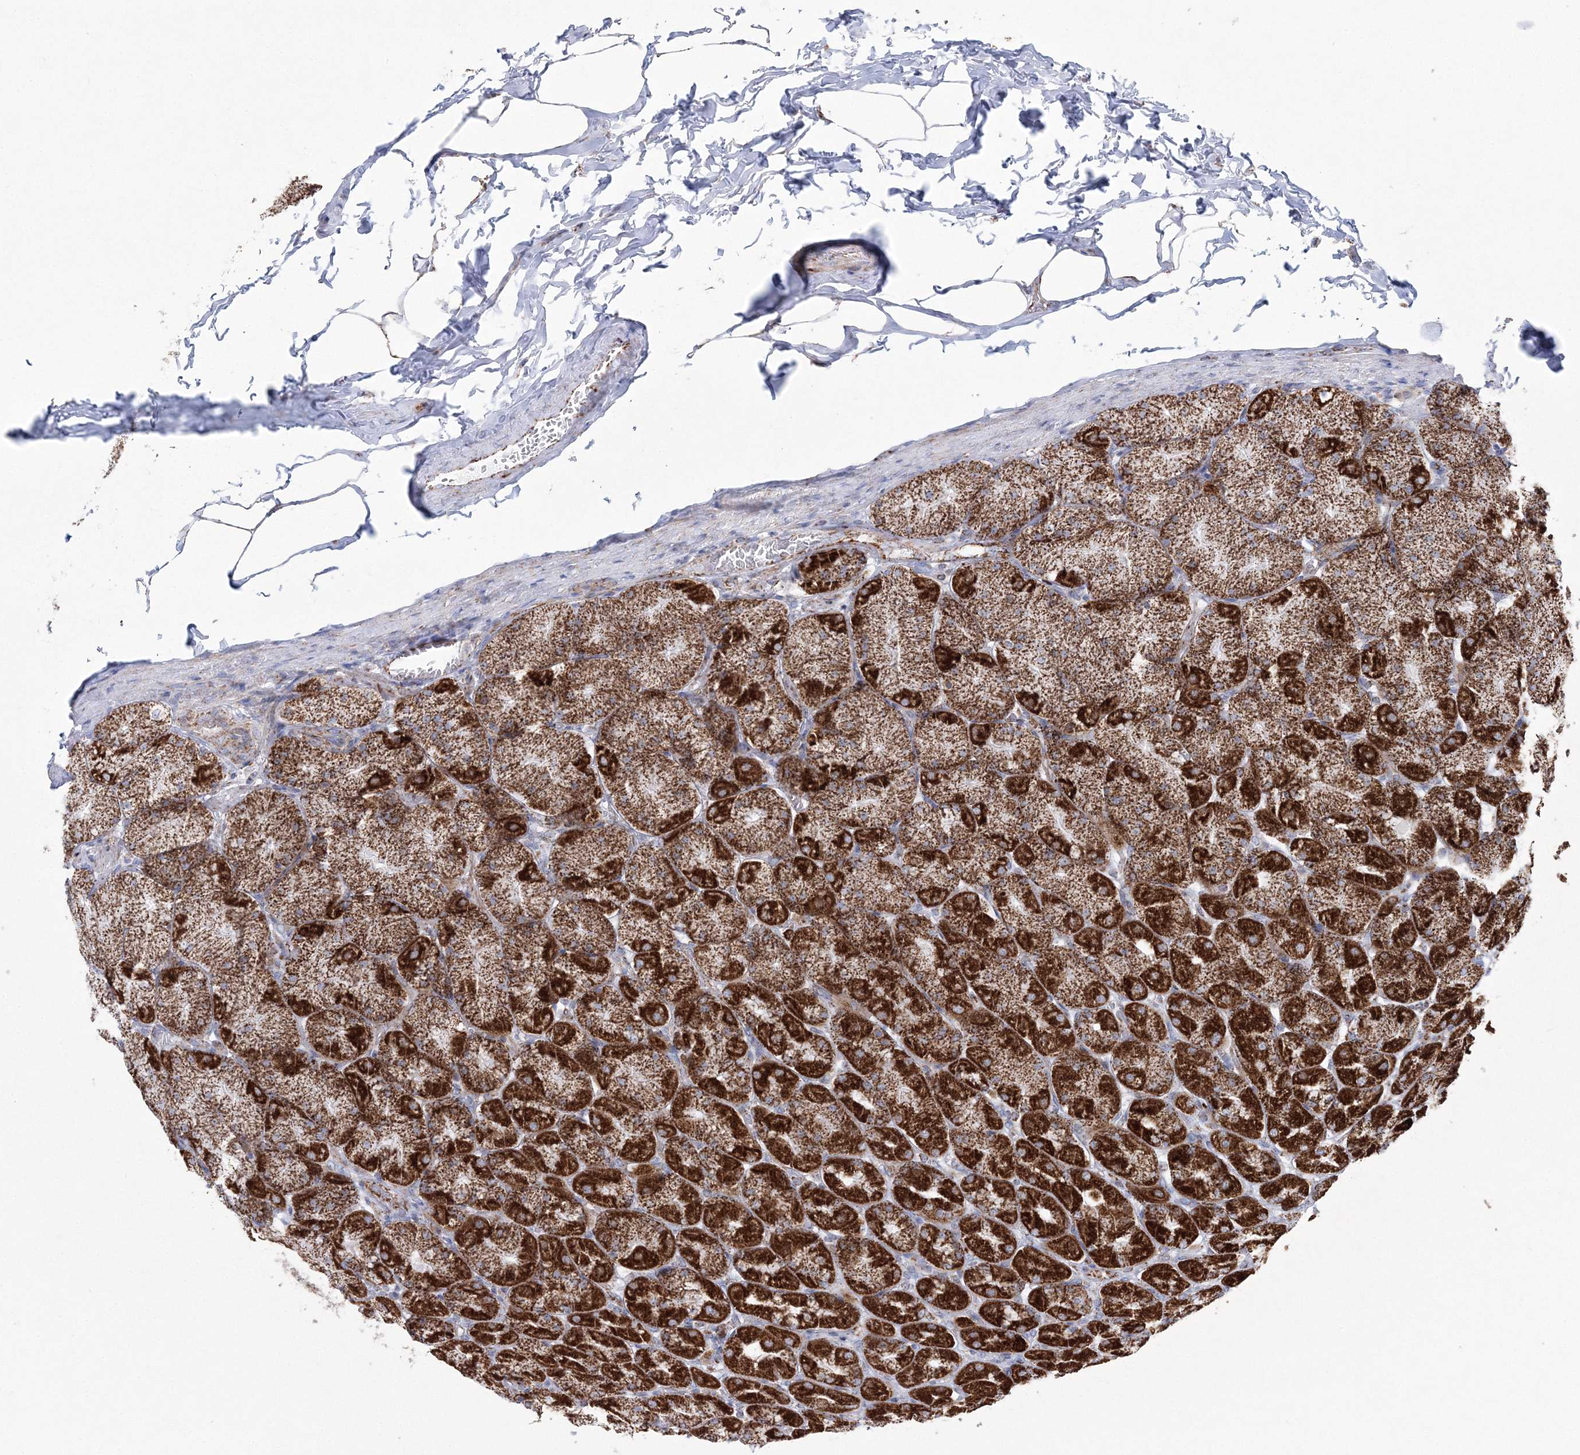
{"staining": {"intensity": "strong", "quantity": ">75%", "location": "cytoplasmic/membranous"}, "tissue": "stomach", "cell_type": "Glandular cells", "image_type": "normal", "snomed": [{"axis": "morphology", "description": "Normal tissue, NOS"}, {"axis": "topography", "description": "Stomach, upper"}], "caption": "About >75% of glandular cells in normal human stomach exhibit strong cytoplasmic/membranous protein expression as visualized by brown immunohistochemical staining.", "gene": "HIBCH", "patient": {"sex": "female", "age": 56}}